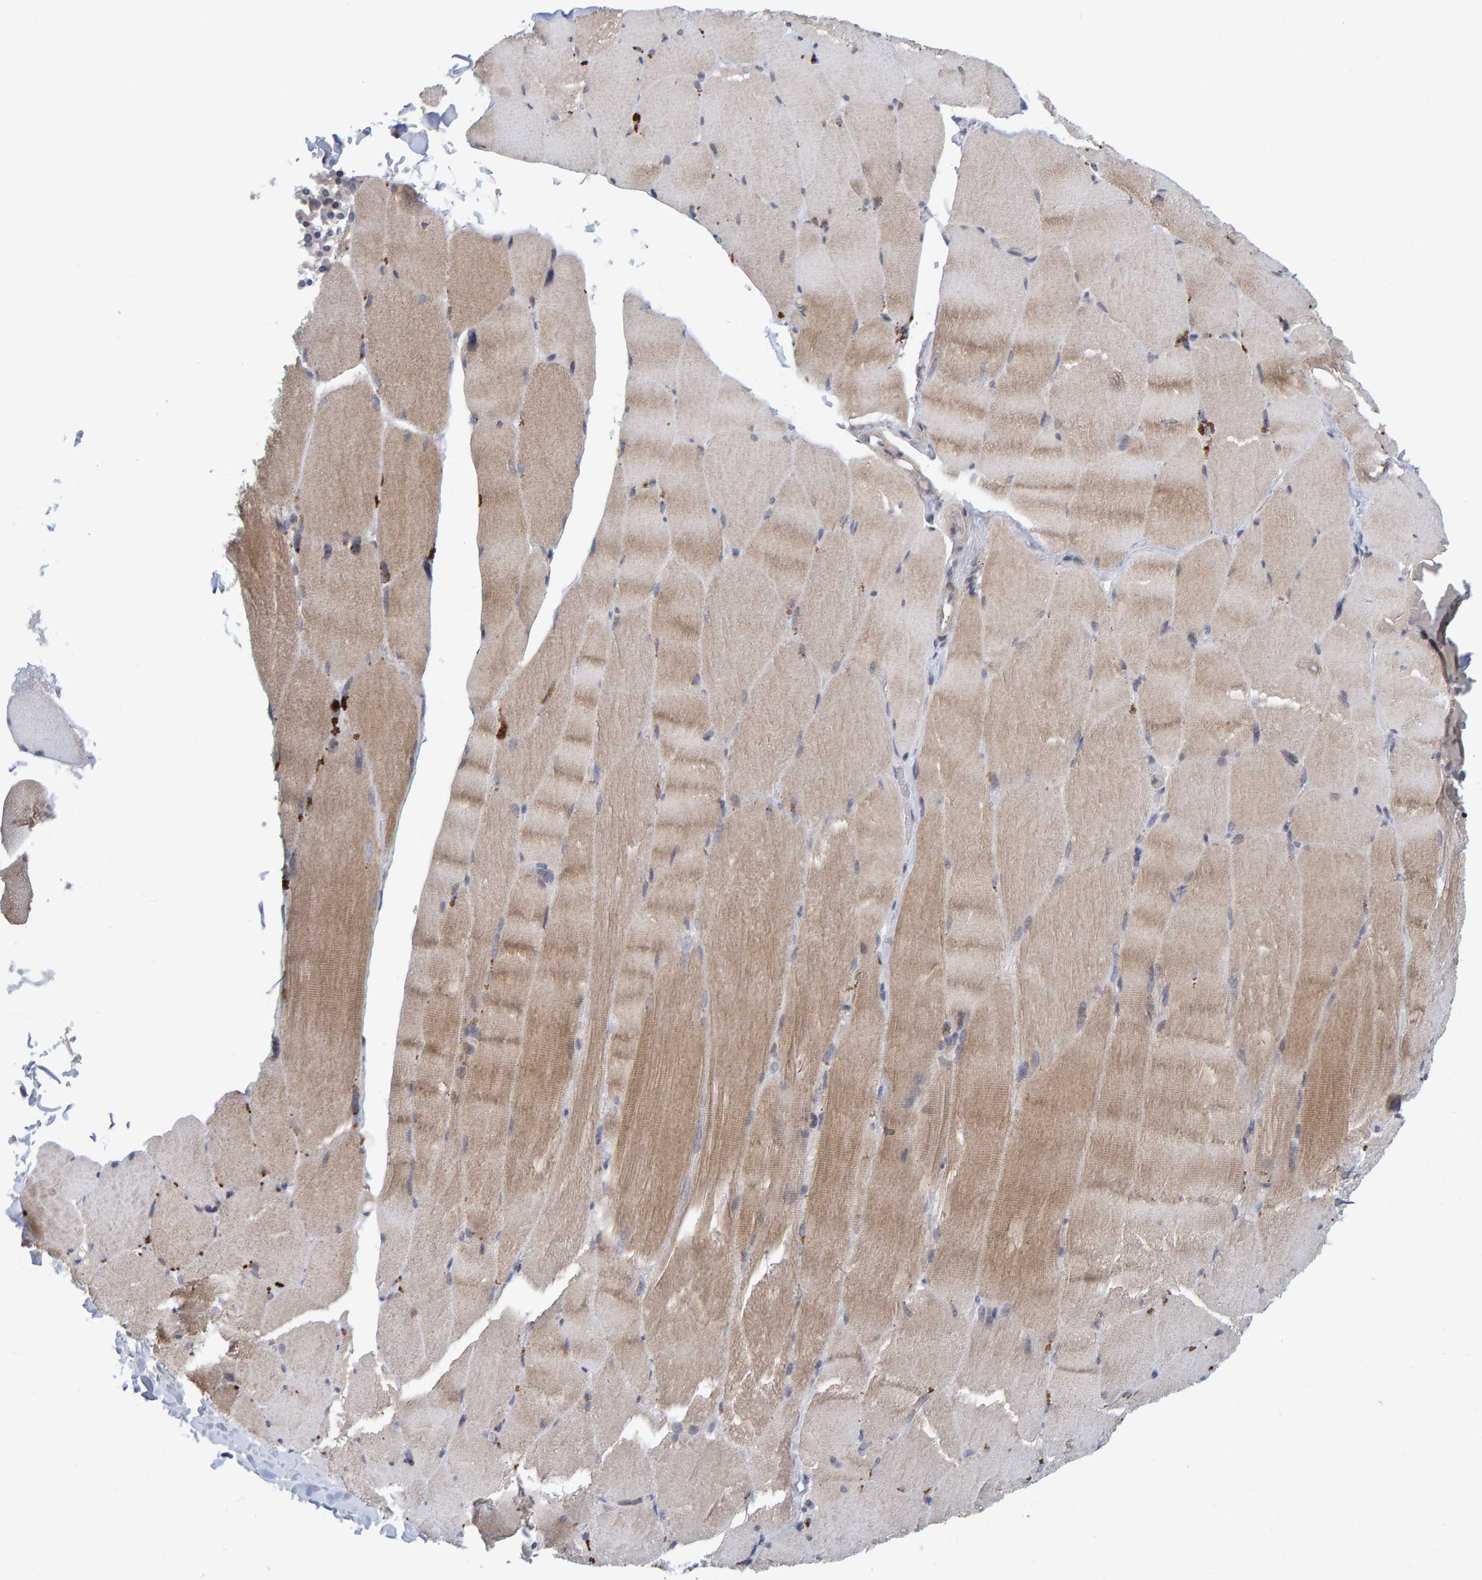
{"staining": {"intensity": "weak", "quantity": ">75%", "location": "cytoplasmic/membranous"}, "tissue": "skeletal muscle", "cell_type": "Myocytes", "image_type": "normal", "snomed": [{"axis": "morphology", "description": "Normal tissue, NOS"}, {"axis": "topography", "description": "Skin"}, {"axis": "topography", "description": "Skeletal muscle"}], "caption": "The histopathology image shows a brown stain indicating the presence of a protein in the cytoplasmic/membranous of myocytes in skeletal muscle.", "gene": "CDH2", "patient": {"sex": "male", "age": 83}}